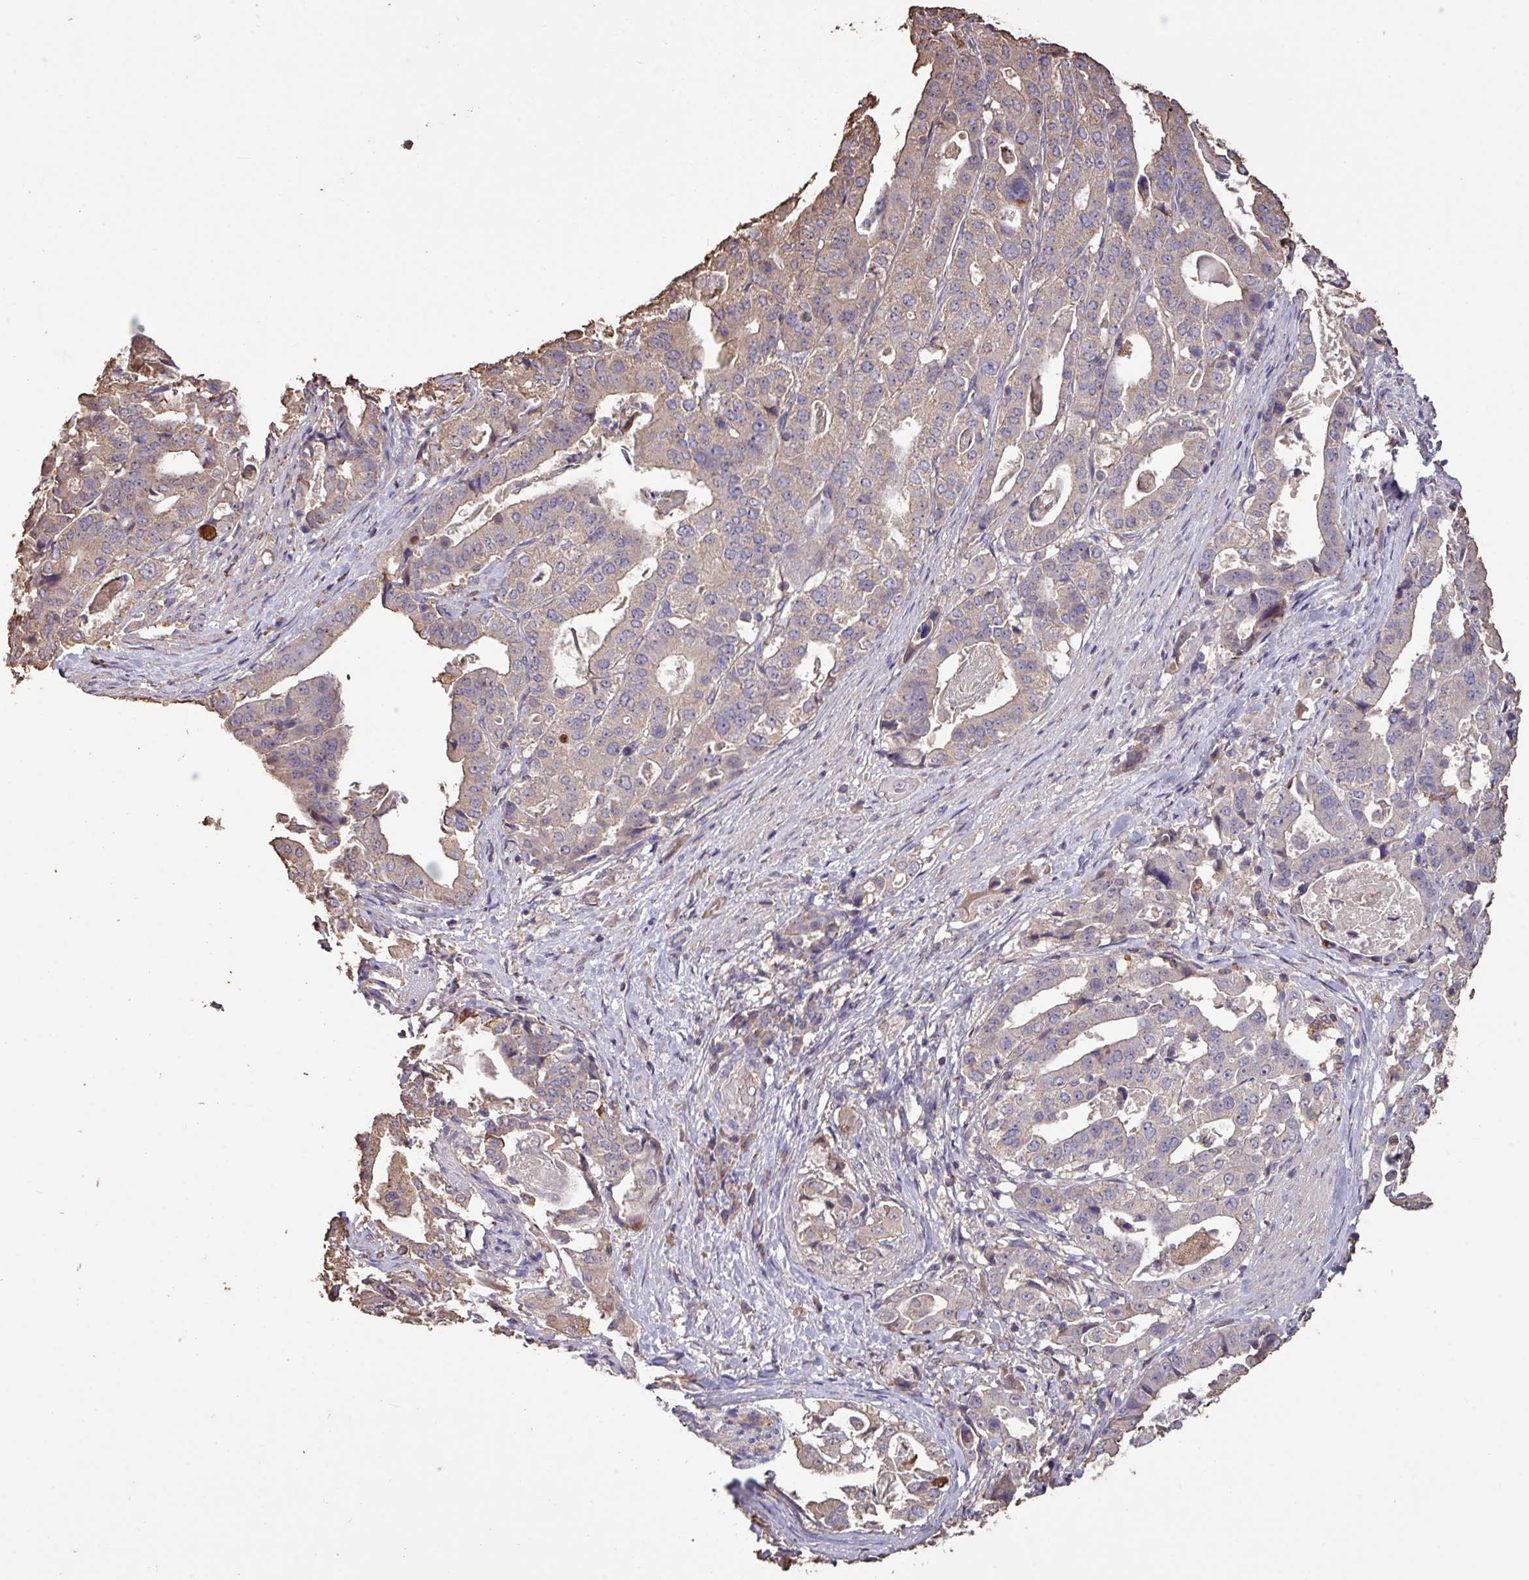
{"staining": {"intensity": "weak", "quantity": "<25%", "location": "cytoplasmic/membranous"}, "tissue": "stomach cancer", "cell_type": "Tumor cells", "image_type": "cancer", "snomed": [{"axis": "morphology", "description": "Adenocarcinoma, NOS"}, {"axis": "topography", "description": "Stomach"}], "caption": "Immunohistochemical staining of human stomach cancer (adenocarcinoma) reveals no significant positivity in tumor cells.", "gene": "CAMK2B", "patient": {"sex": "male", "age": 48}}